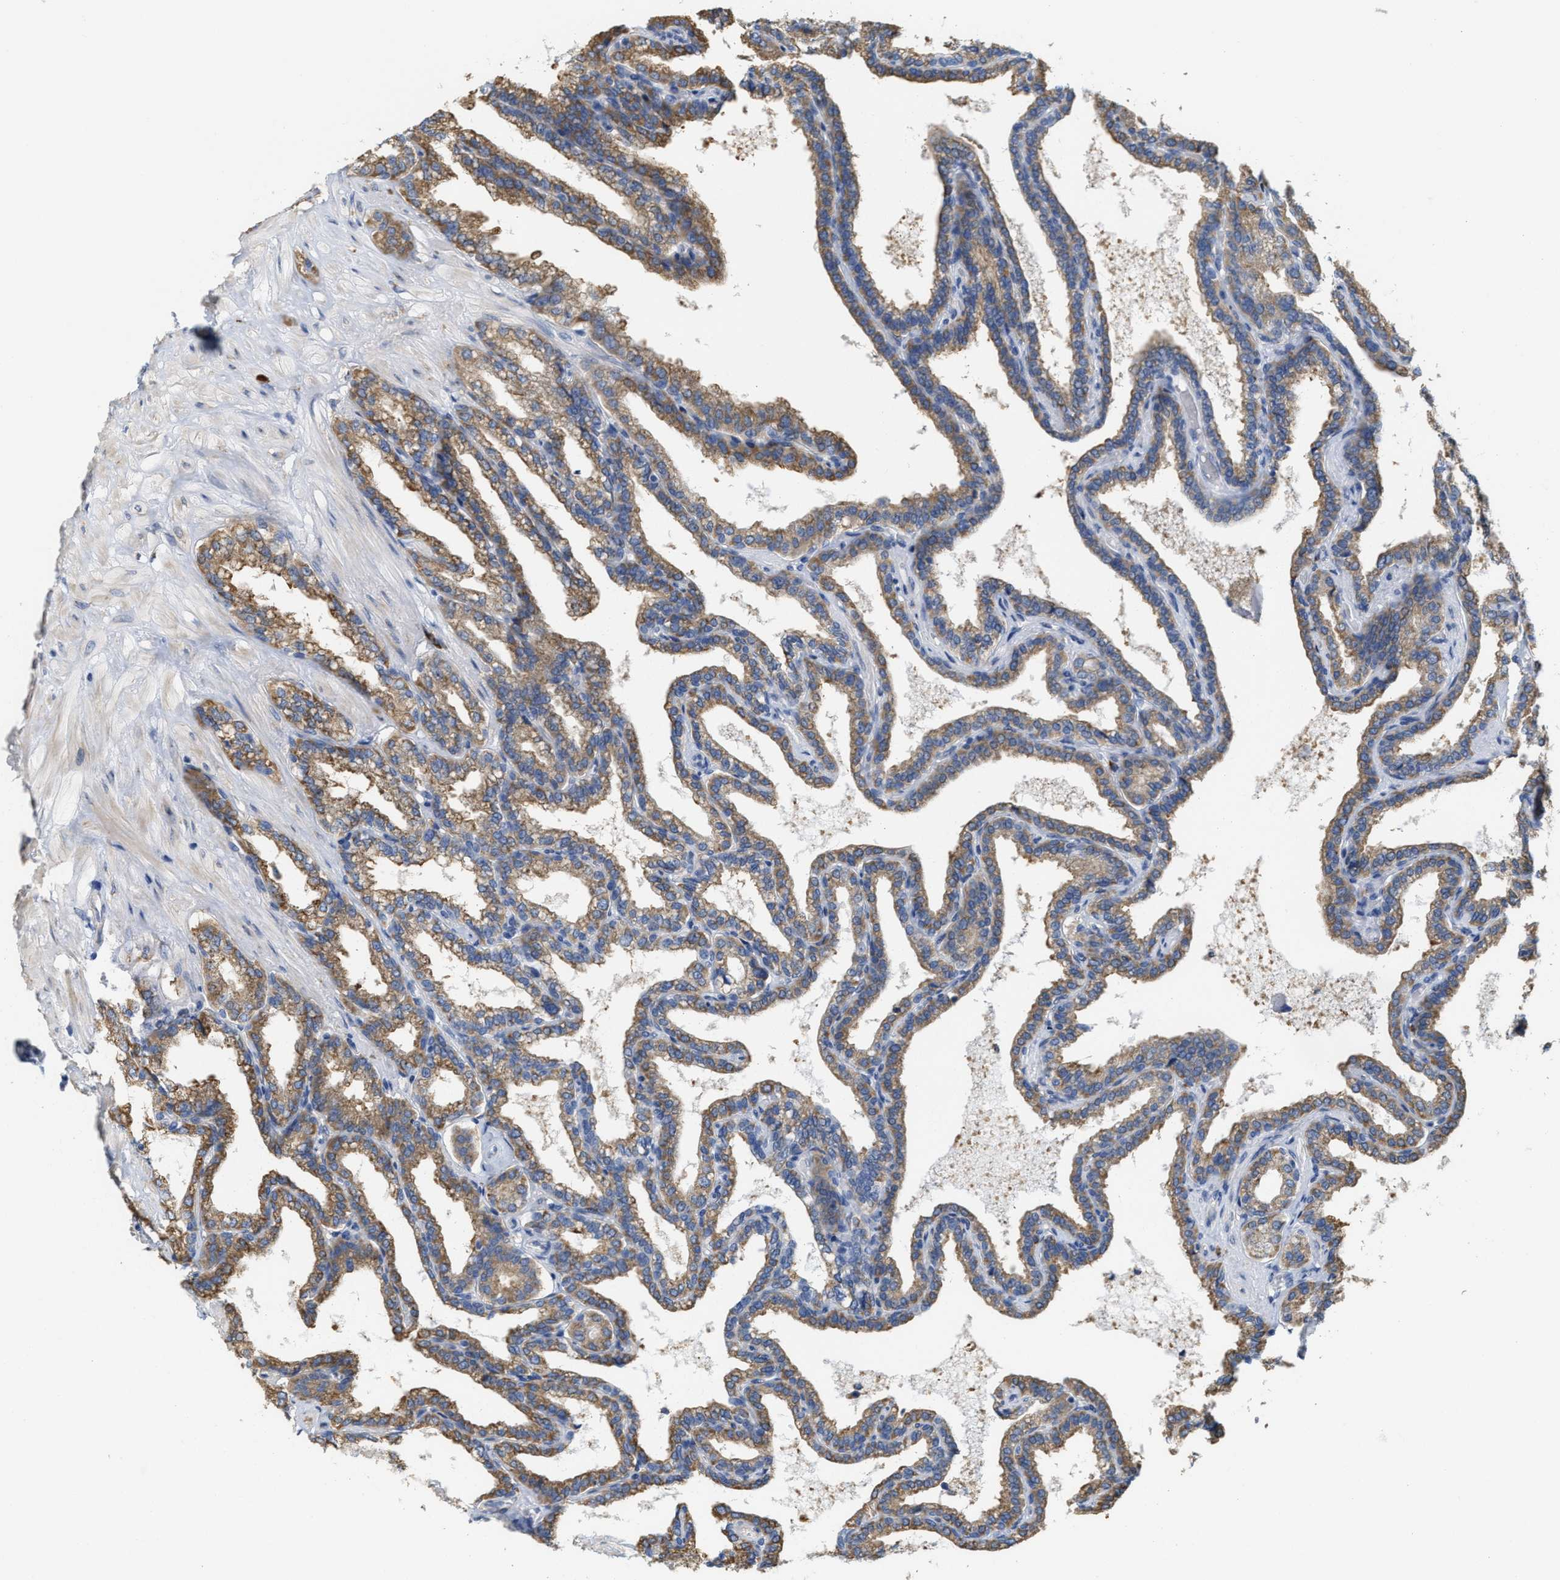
{"staining": {"intensity": "moderate", "quantity": ">75%", "location": "cytoplasmic/membranous"}, "tissue": "seminal vesicle", "cell_type": "Glandular cells", "image_type": "normal", "snomed": [{"axis": "morphology", "description": "Normal tissue, NOS"}, {"axis": "topography", "description": "Seminal veicle"}], "caption": "Immunohistochemical staining of normal human seminal vesicle demonstrates medium levels of moderate cytoplasmic/membranous positivity in about >75% of glandular cells.", "gene": "RYR2", "patient": {"sex": "male", "age": 46}}